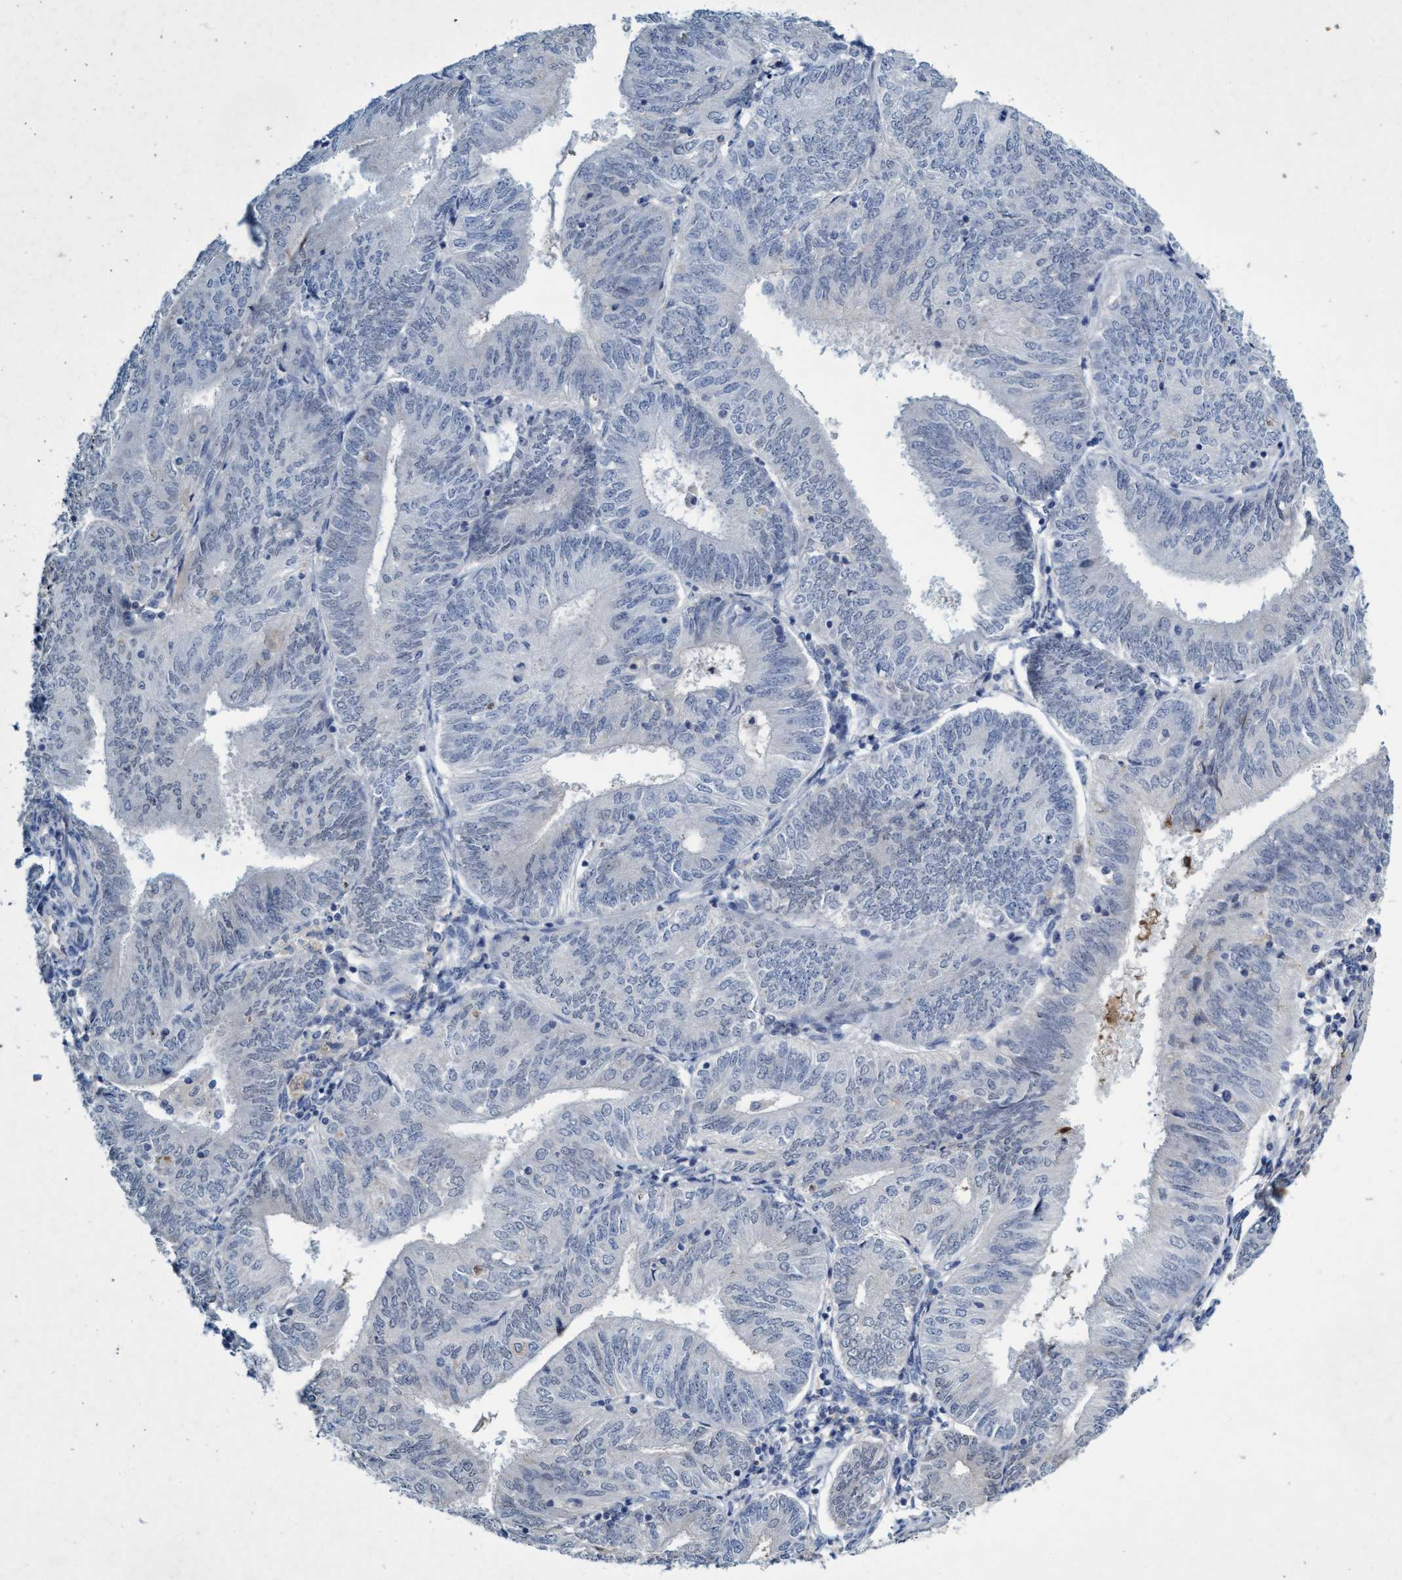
{"staining": {"intensity": "negative", "quantity": "none", "location": "none"}, "tissue": "endometrial cancer", "cell_type": "Tumor cells", "image_type": "cancer", "snomed": [{"axis": "morphology", "description": "Adenocarcinoma, NOS"}, {"axis": "topography", "description": "Endometrium"}], "caption": "Tumor cells show no significant expression in endometrial adenocarcinoma. (Brightfield microscopy of DAB IHC at high magnification).", "gene": "RNF208", "patient": {"sex": "female", "age": 58}}